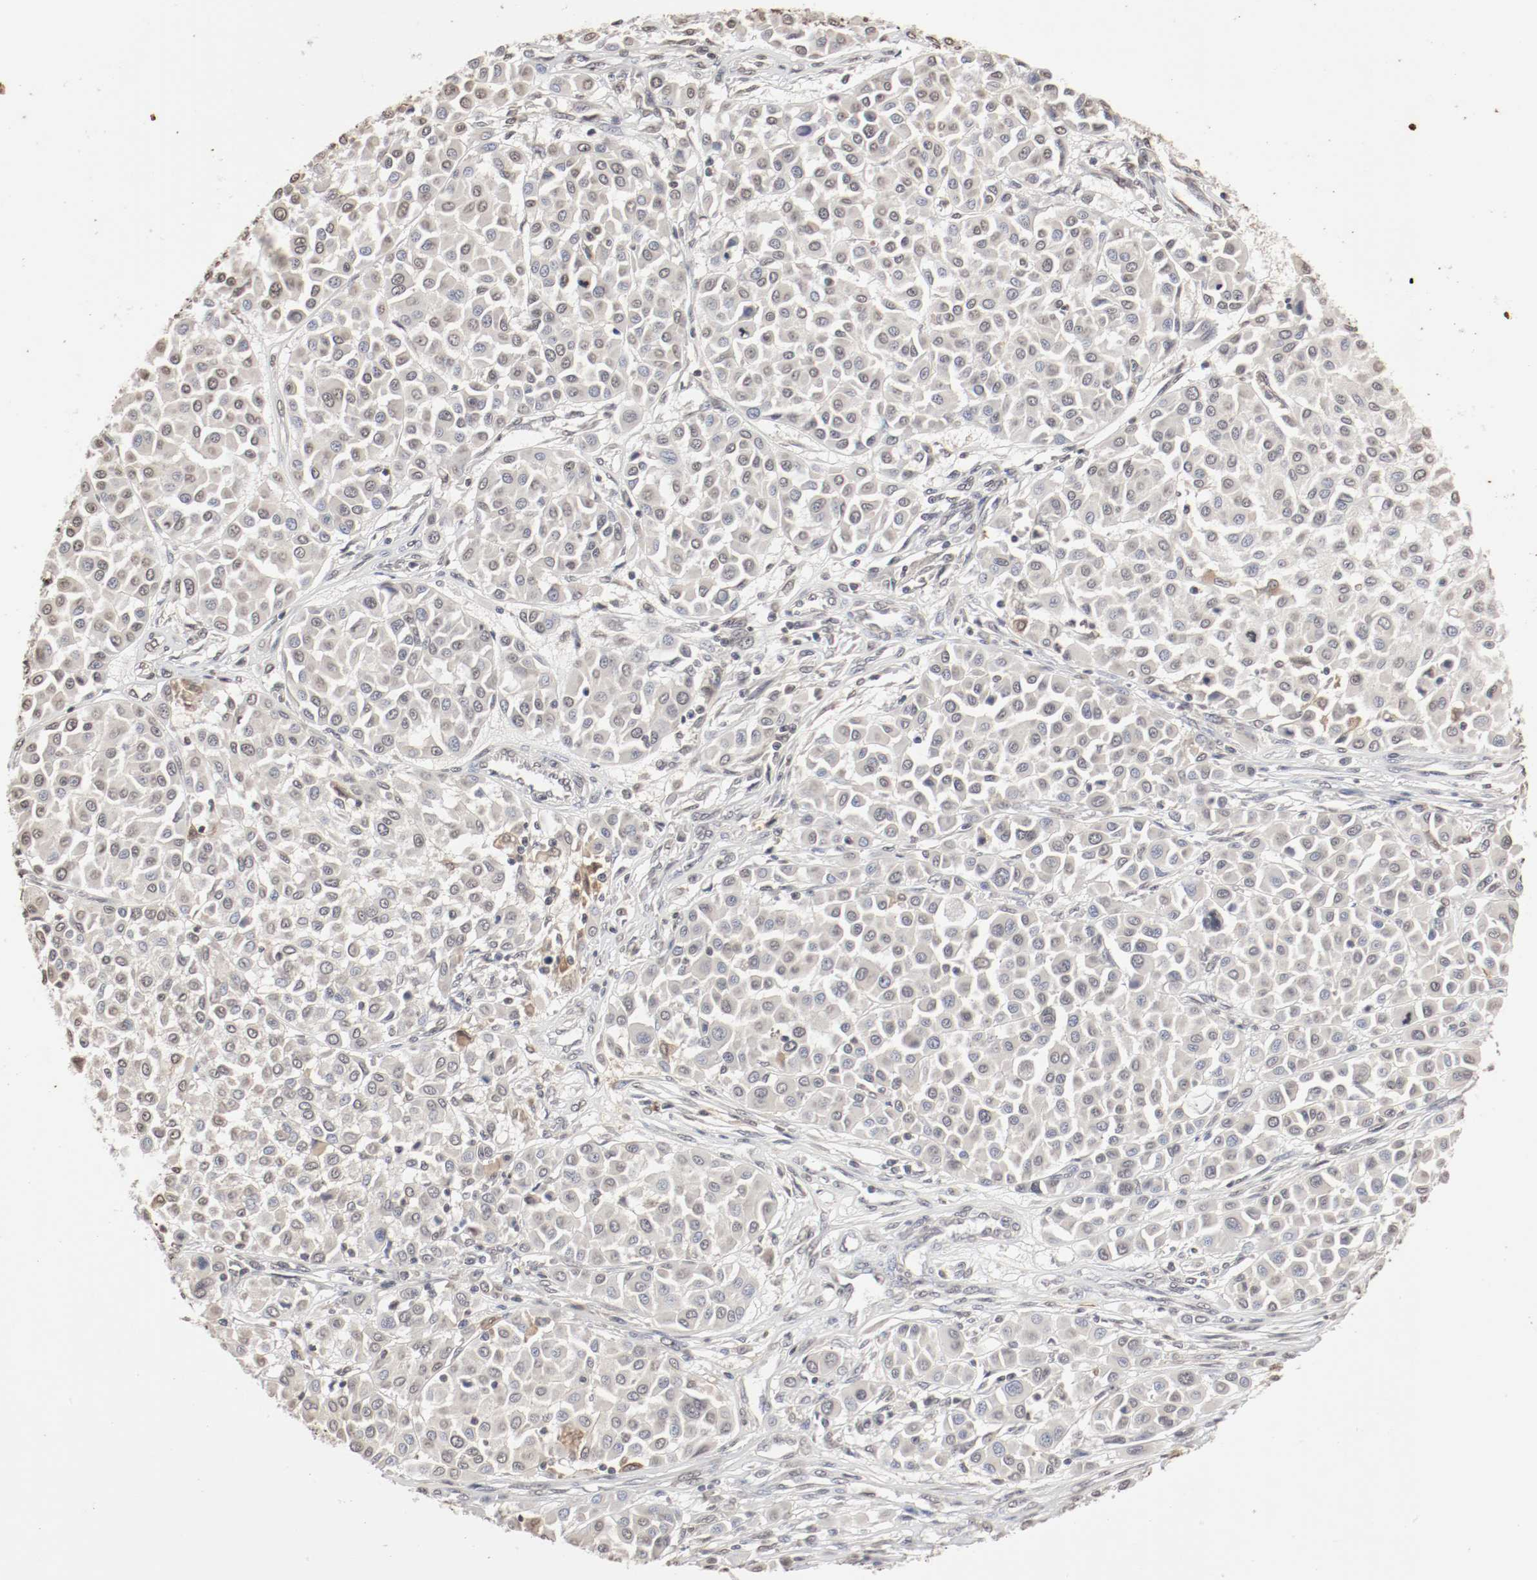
{"staining": {"intensity": "weak", "quantity": "<25%", "location": "cytoplasmic/membranous,nuclear"}, "tissue": "melanoma", "cell_type": "Tumor cells", "image_type": "cancer", "snomed": [{"axis": "morphology", "description": "Malignant melanoma, Metastatic site"}, {"axis": "topography", "description": "Soft tissue"}], "caption": "This is an IHC micrograph of human melanoma. There is no staining in tumor cells.", "gene": "WASL", "patient": {"sex": "male", "age": 41}}